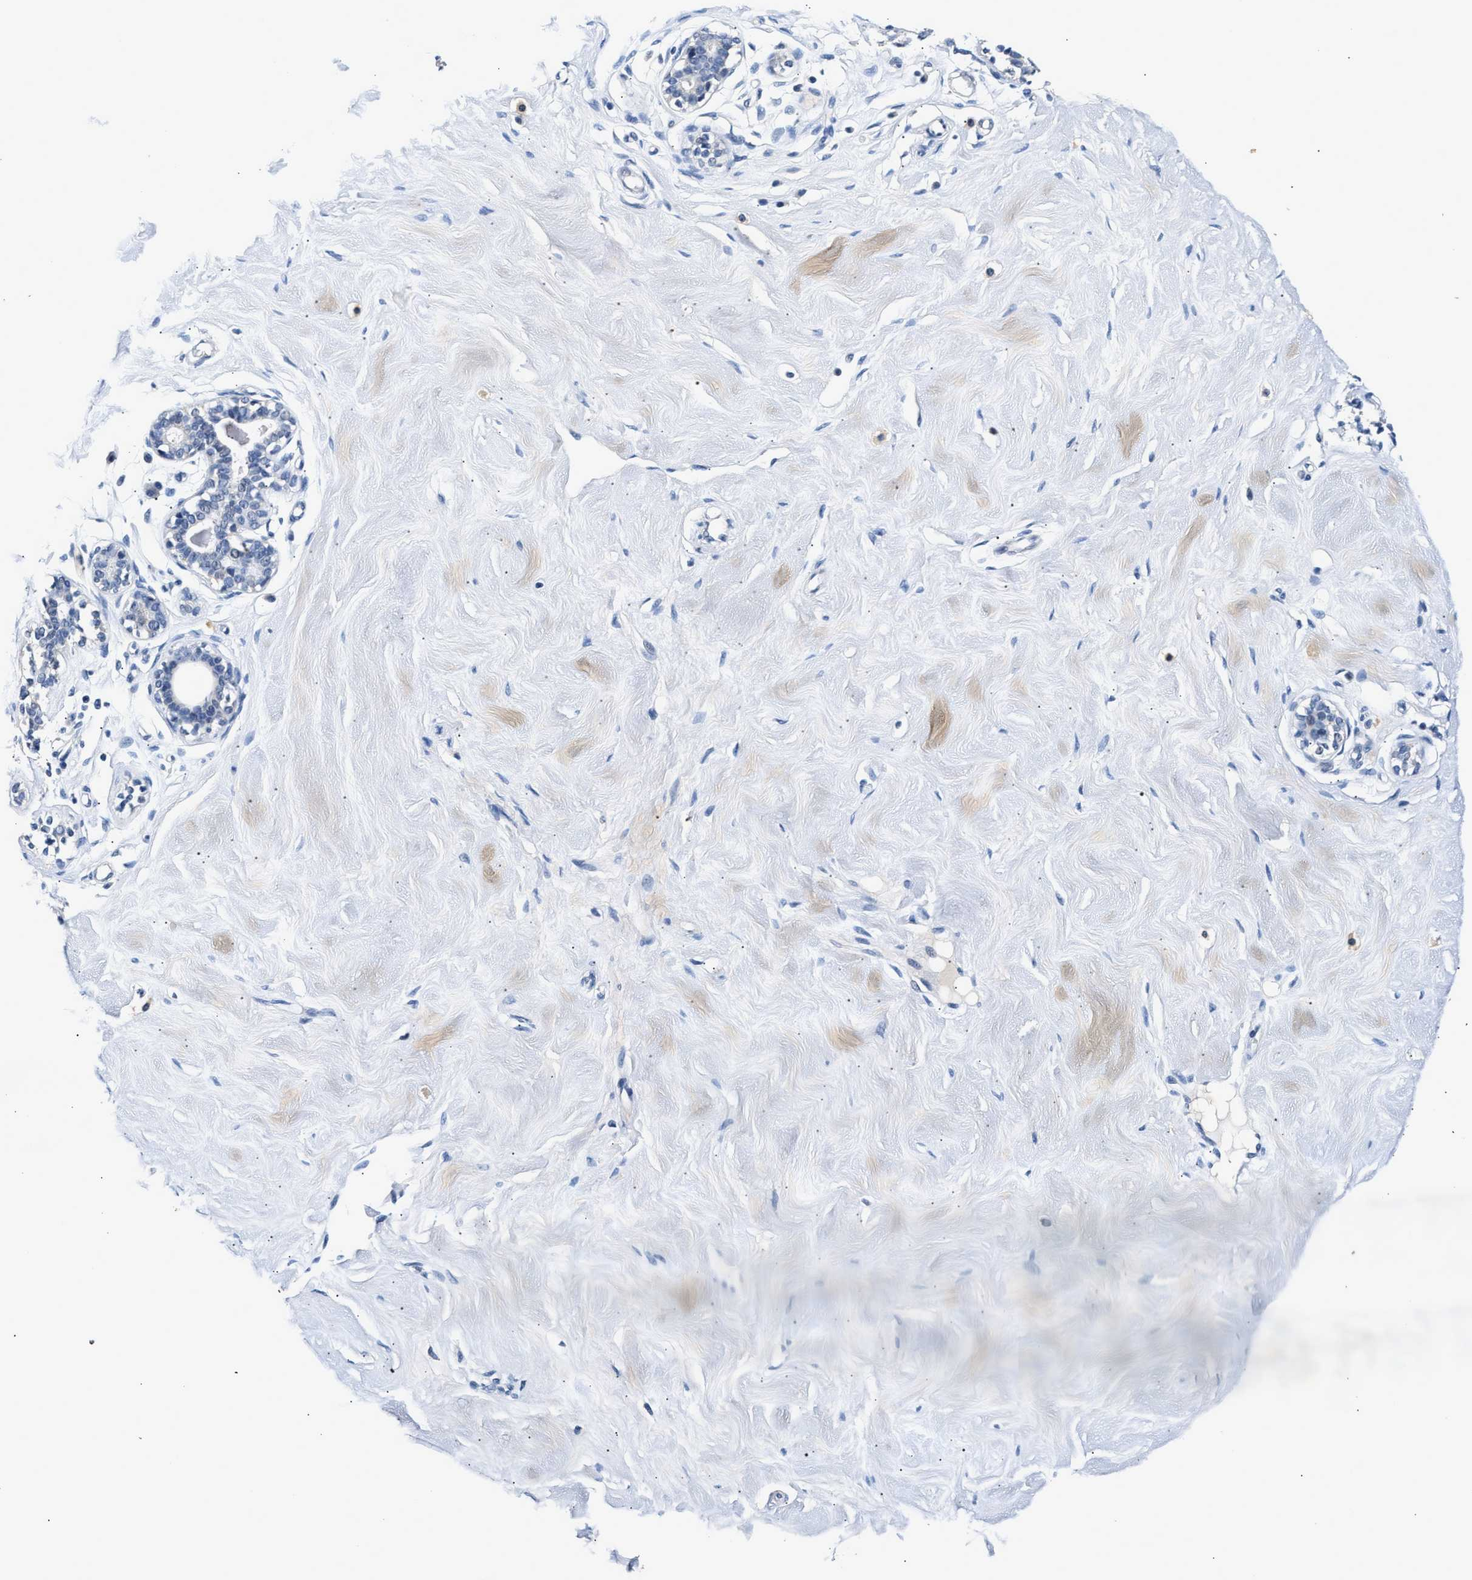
{"staining": {"intensity": "negative", "quantity": "none", "location": "none"}, "tissue": "breast", "cell_type": "Adipocytes", "image_type": "normal", "snomed": [{"axis": "morphology", "description": "Normal tissue, NOS"}, {"axis": "topography", "description": "Breast"}], "caption": "The immunohistochemistry histopathology image has no significant expression in adipocytes of breast.", "gene": "MED22", "patient": {"sex": "female", "age": 23}}